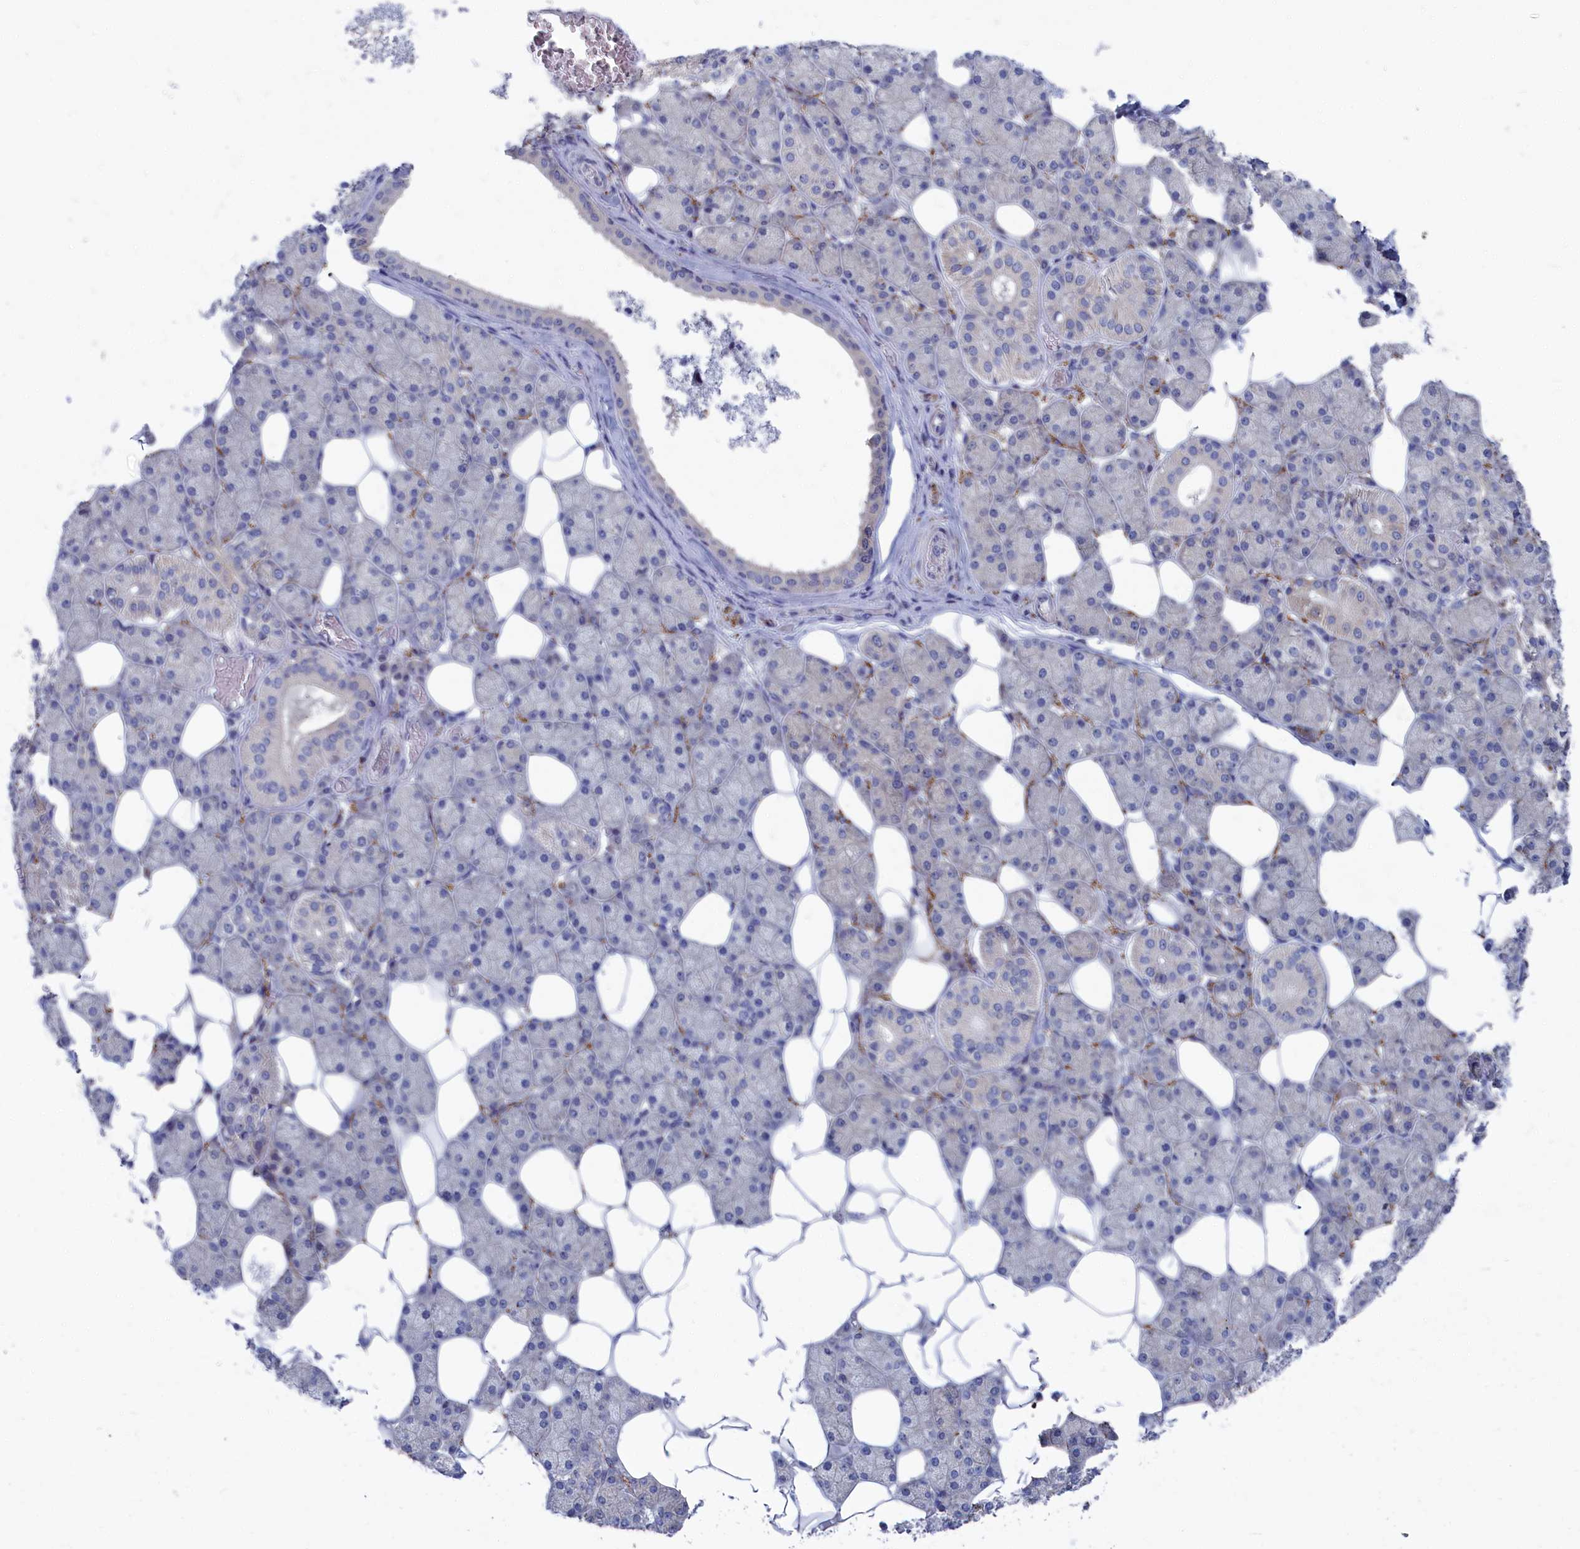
{"staining": {"intensity": "moderate", "quantity": "<25%", "location": "cytoplasmic/membranous"}, "tissue": "salivary gland", "cell_type": "Glandular cells", "image_type": "normal", "snomed": [{"axis": "morphology", "description": "Normal tissue, NOS"}, {"axis": "topography", "description": "Salivary gland"}], "caption": "Immunohistochemistry (IHC) (DAB (3,3'-diaminobenzidine)) staining of benign human salivary gland displays moderate cytoplasmic/membranous protein staining in approximately <25% of glandular cells.", "gene": "CEND1", "patient": {"sex": "female", "age": 33}}